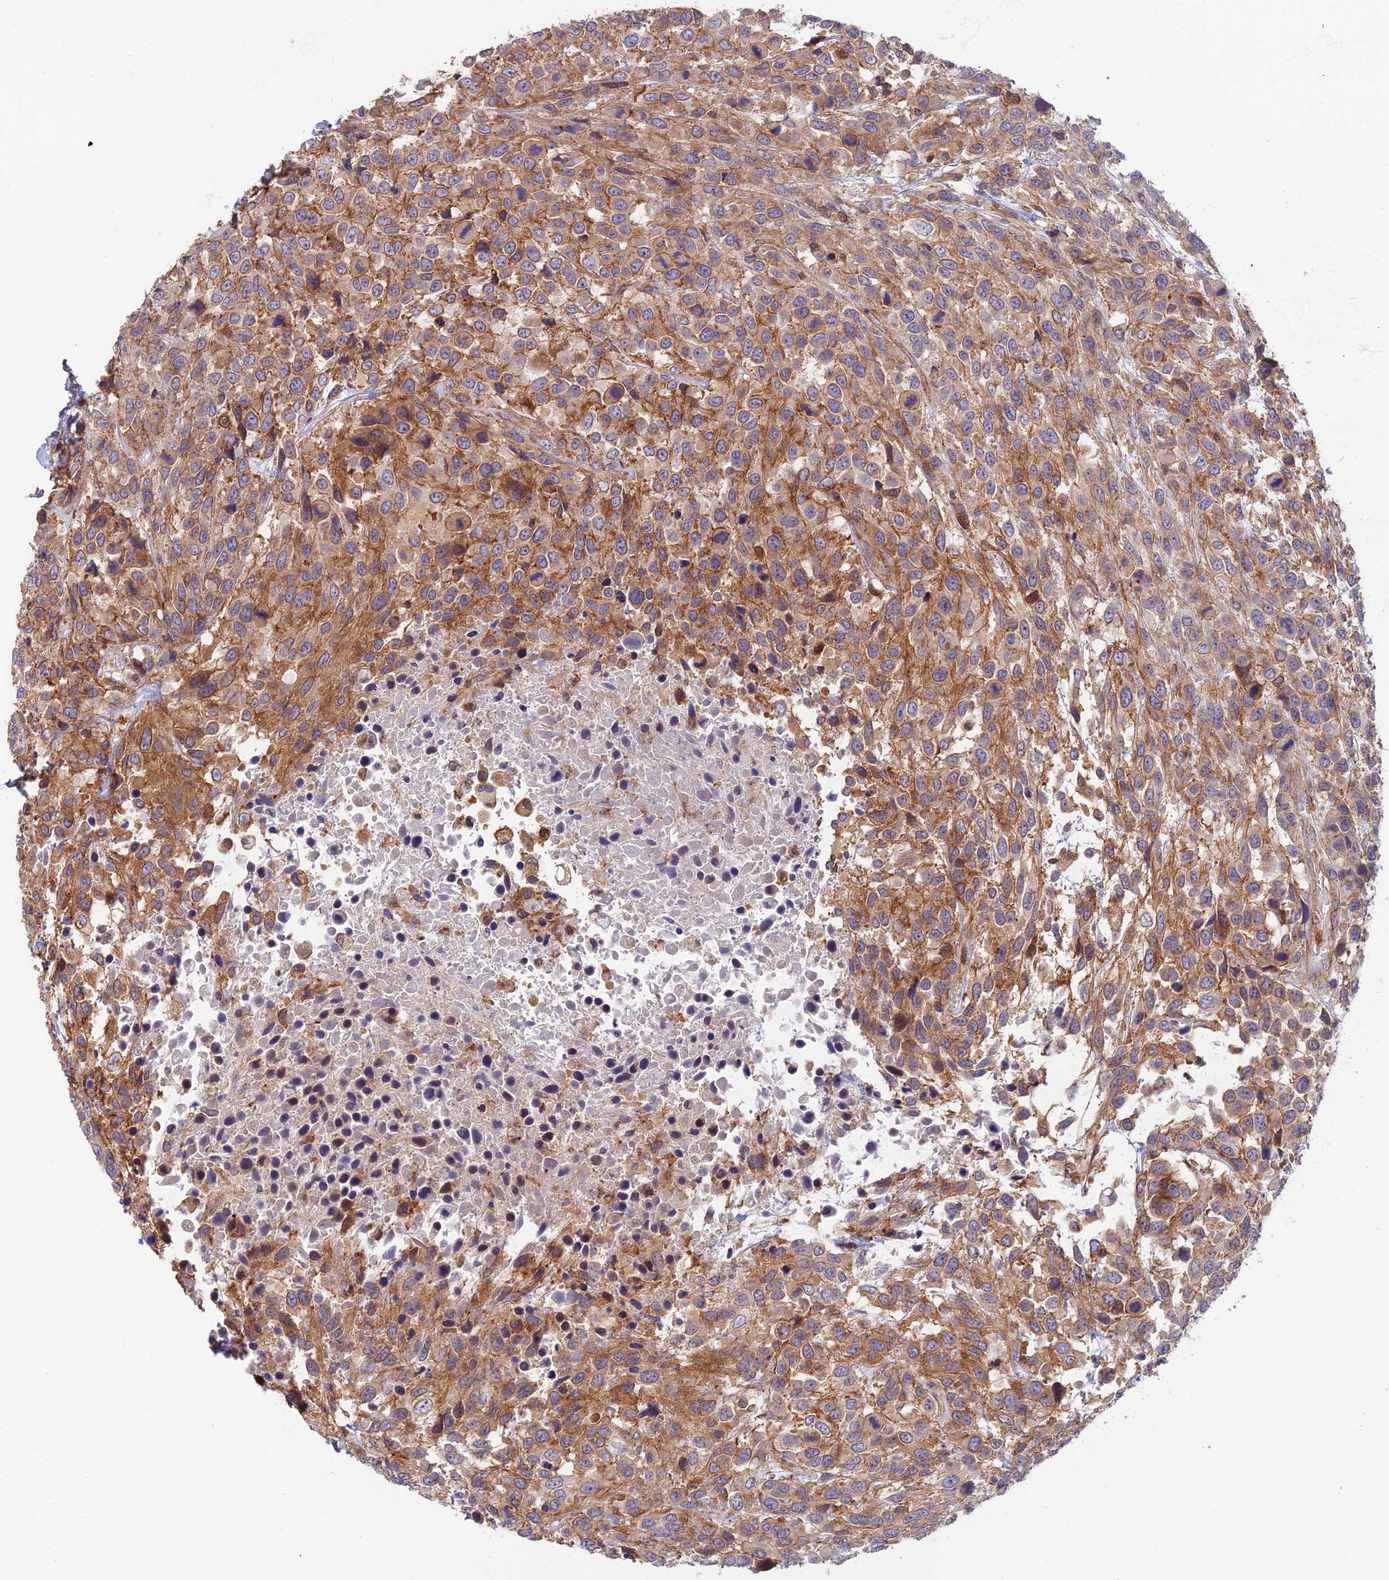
{"staining": {"intensity": "moderate", "quantity": ">75%", "location": "cytoplasmic/membranous"}, "tissue": "urothelial cancer", "cell_type": "Tumor cells", "image_type": "cancer", "snomed": [{"axis": "morphology", "description": "Urothelial carcinoma, High grade"}, {"axis": "topography", "description": "Urinary bladder"}], "caption": "IHC of human urothelial cancer exhibits medium levels of moderate cytoplasmic/membranous positivity in approximately >75% of tumor cells. The staining was performed using DAB to visualize the protein expression in brown, while the nuclei were stained in blue with hematoxylin (Magnification: 20x).", "gene": "PPP1R12C", "patient": {"sex": "female", "age": 70}}